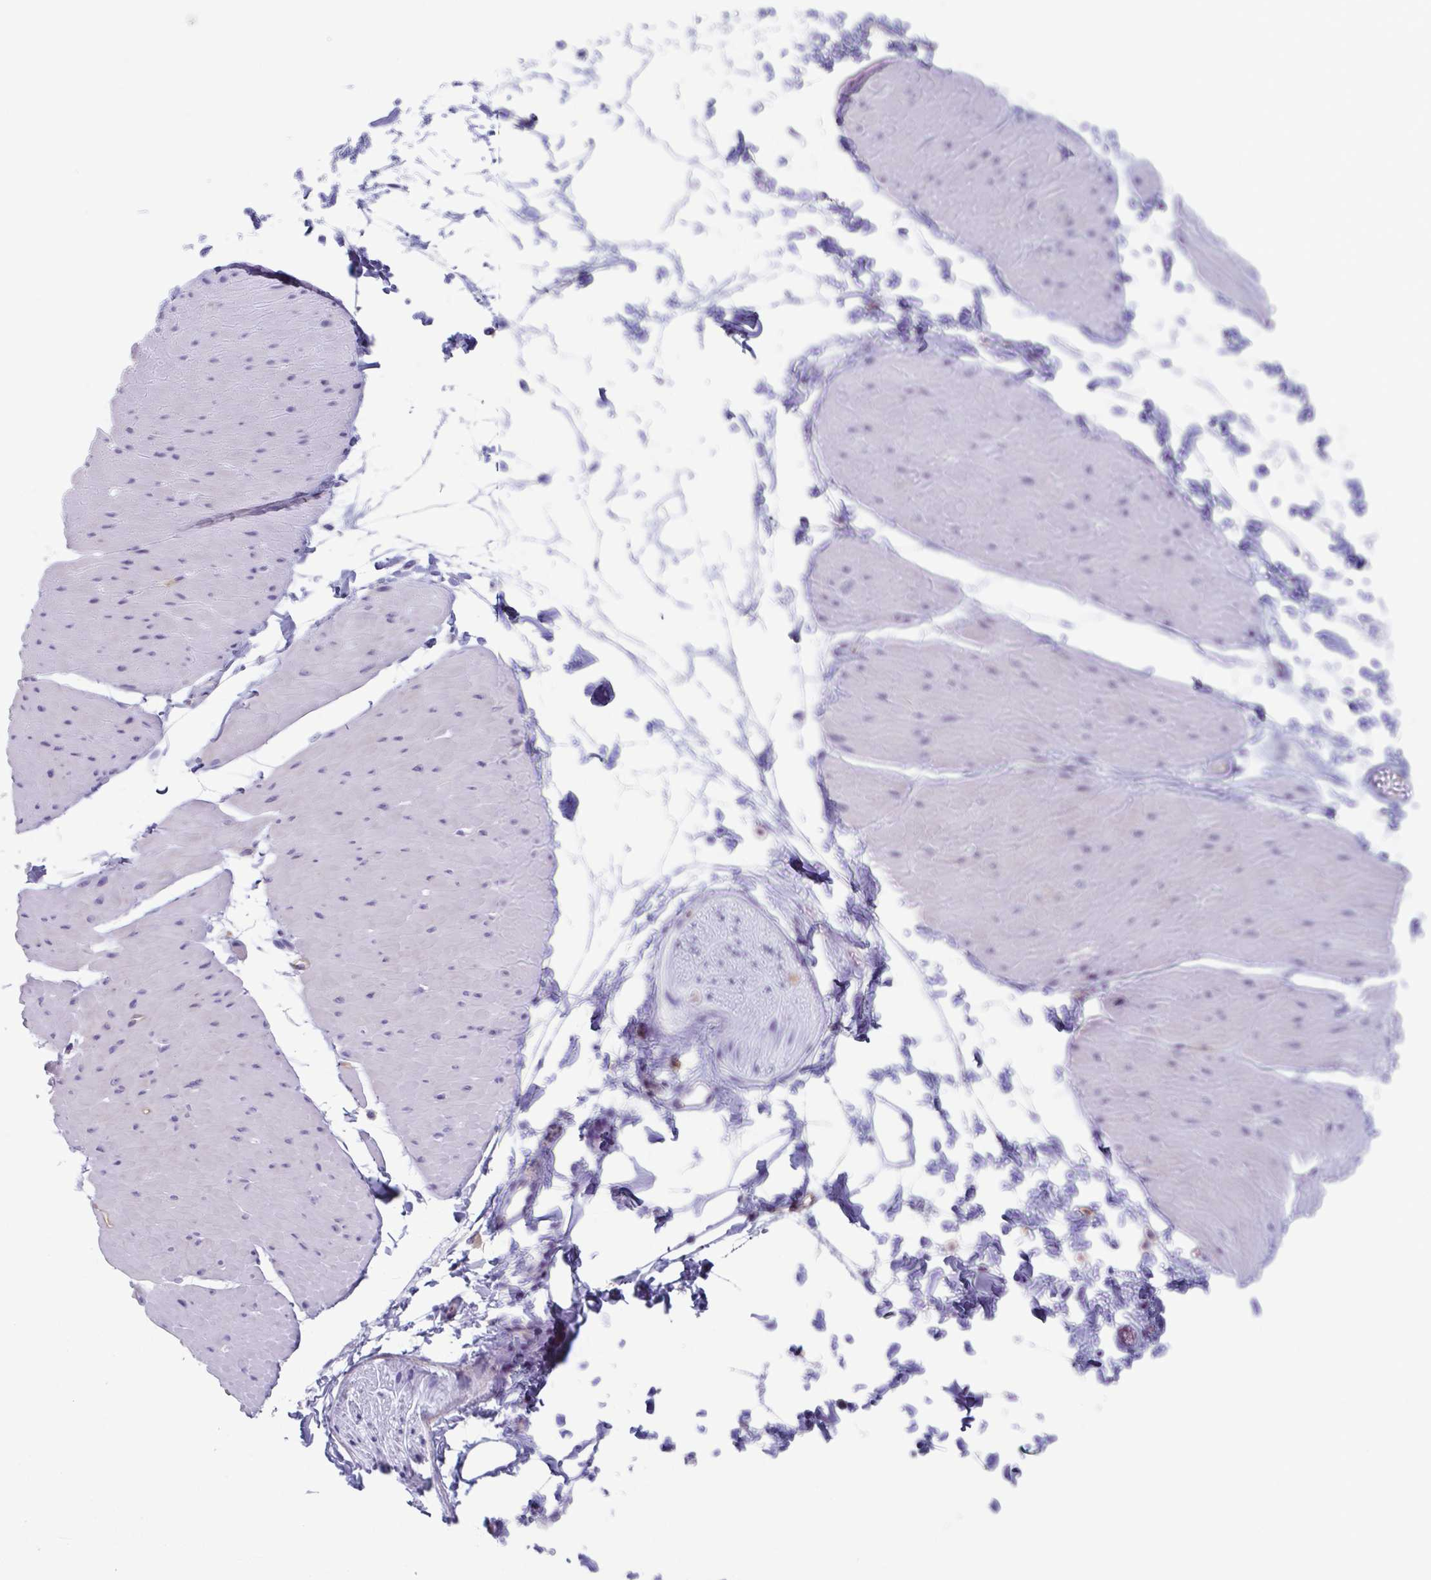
{"staining": {"intensity": "negative", "quantity": "none", "location": "none"}, "tissue": "adipose tissue", "cell_type": "Adipocytes", "image_type": "normal", "snomed": [{"axis": "morphology", "description": "Normal tissue, NOS"}, {"axis": "topography", "description": "Smooth muscle"}, {"axis": "topography", "description": "Peripheral nerve tissue"}], "caption": "High magnification brightfield microscopy of benign adipose tissue stained with DAB (brown) and counterstained with hematoxylin (blue): adipocytes show no significant staining. (Stains: DAB immunohistochemistry with hematoxylin counter stain, Microscopy: brightfield microscopy at high magnification).", "gene": "LYRM2", "patient": {"sex": "male", "age": 58}}